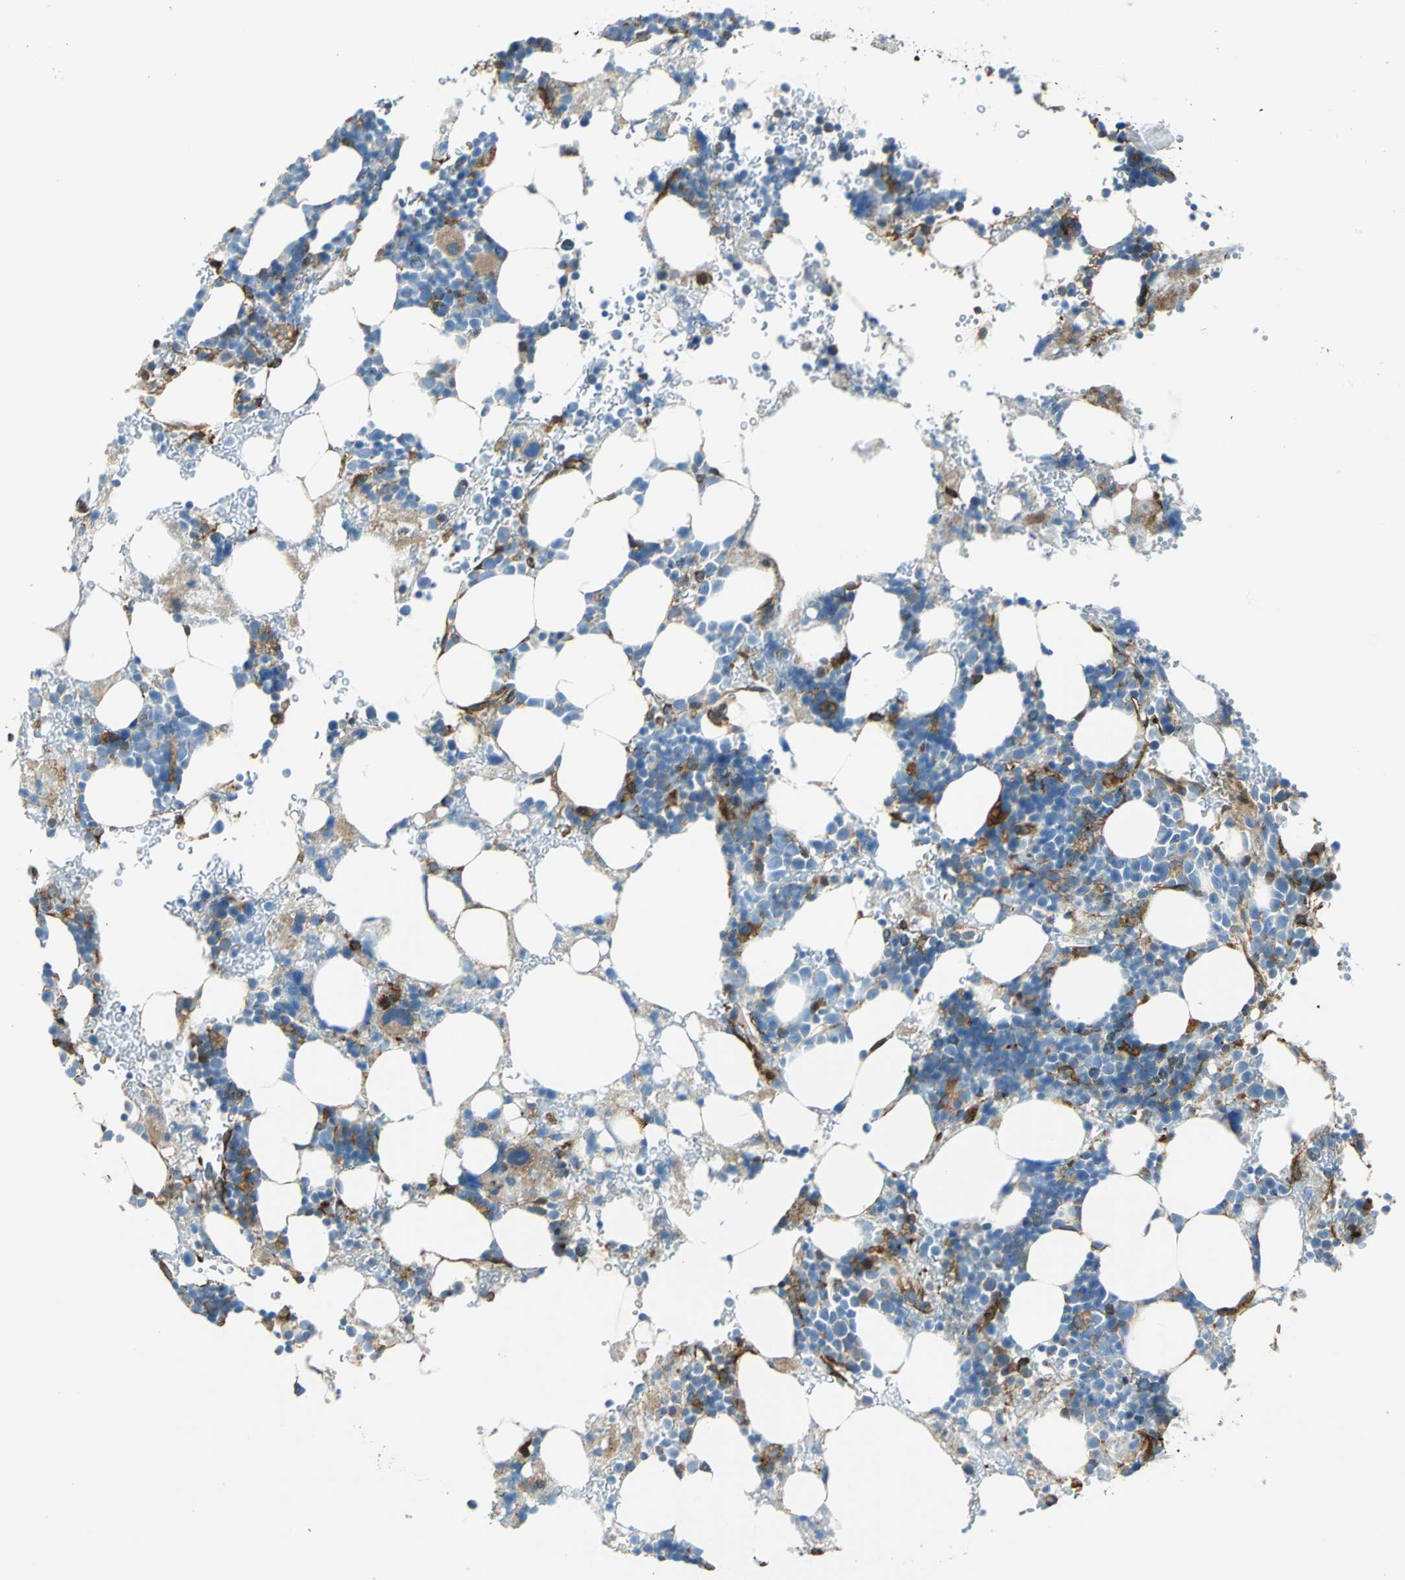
{"staining": {"intensity": "moderate", "quantity": "<25%", "location": "cytoplasmic/membranous"}, "tissue": "bone marrow", "cell_type": "Hematopoietic cells", "image_type": "normal", "snomed": [{"axis": "morphology", "description": "Normal tissue, NOS"}, {"axis": "topography", "description": "Bone marrow"}], "caption": "There is low levels of moderate cytoplasmic/membranous expression in hematopoietic cells of normal bone marrow, as demonstrated by immunohistochemical staining (brown color).", "gene": "HSPB1", "patient": {"sex": "male", "age": 17}}